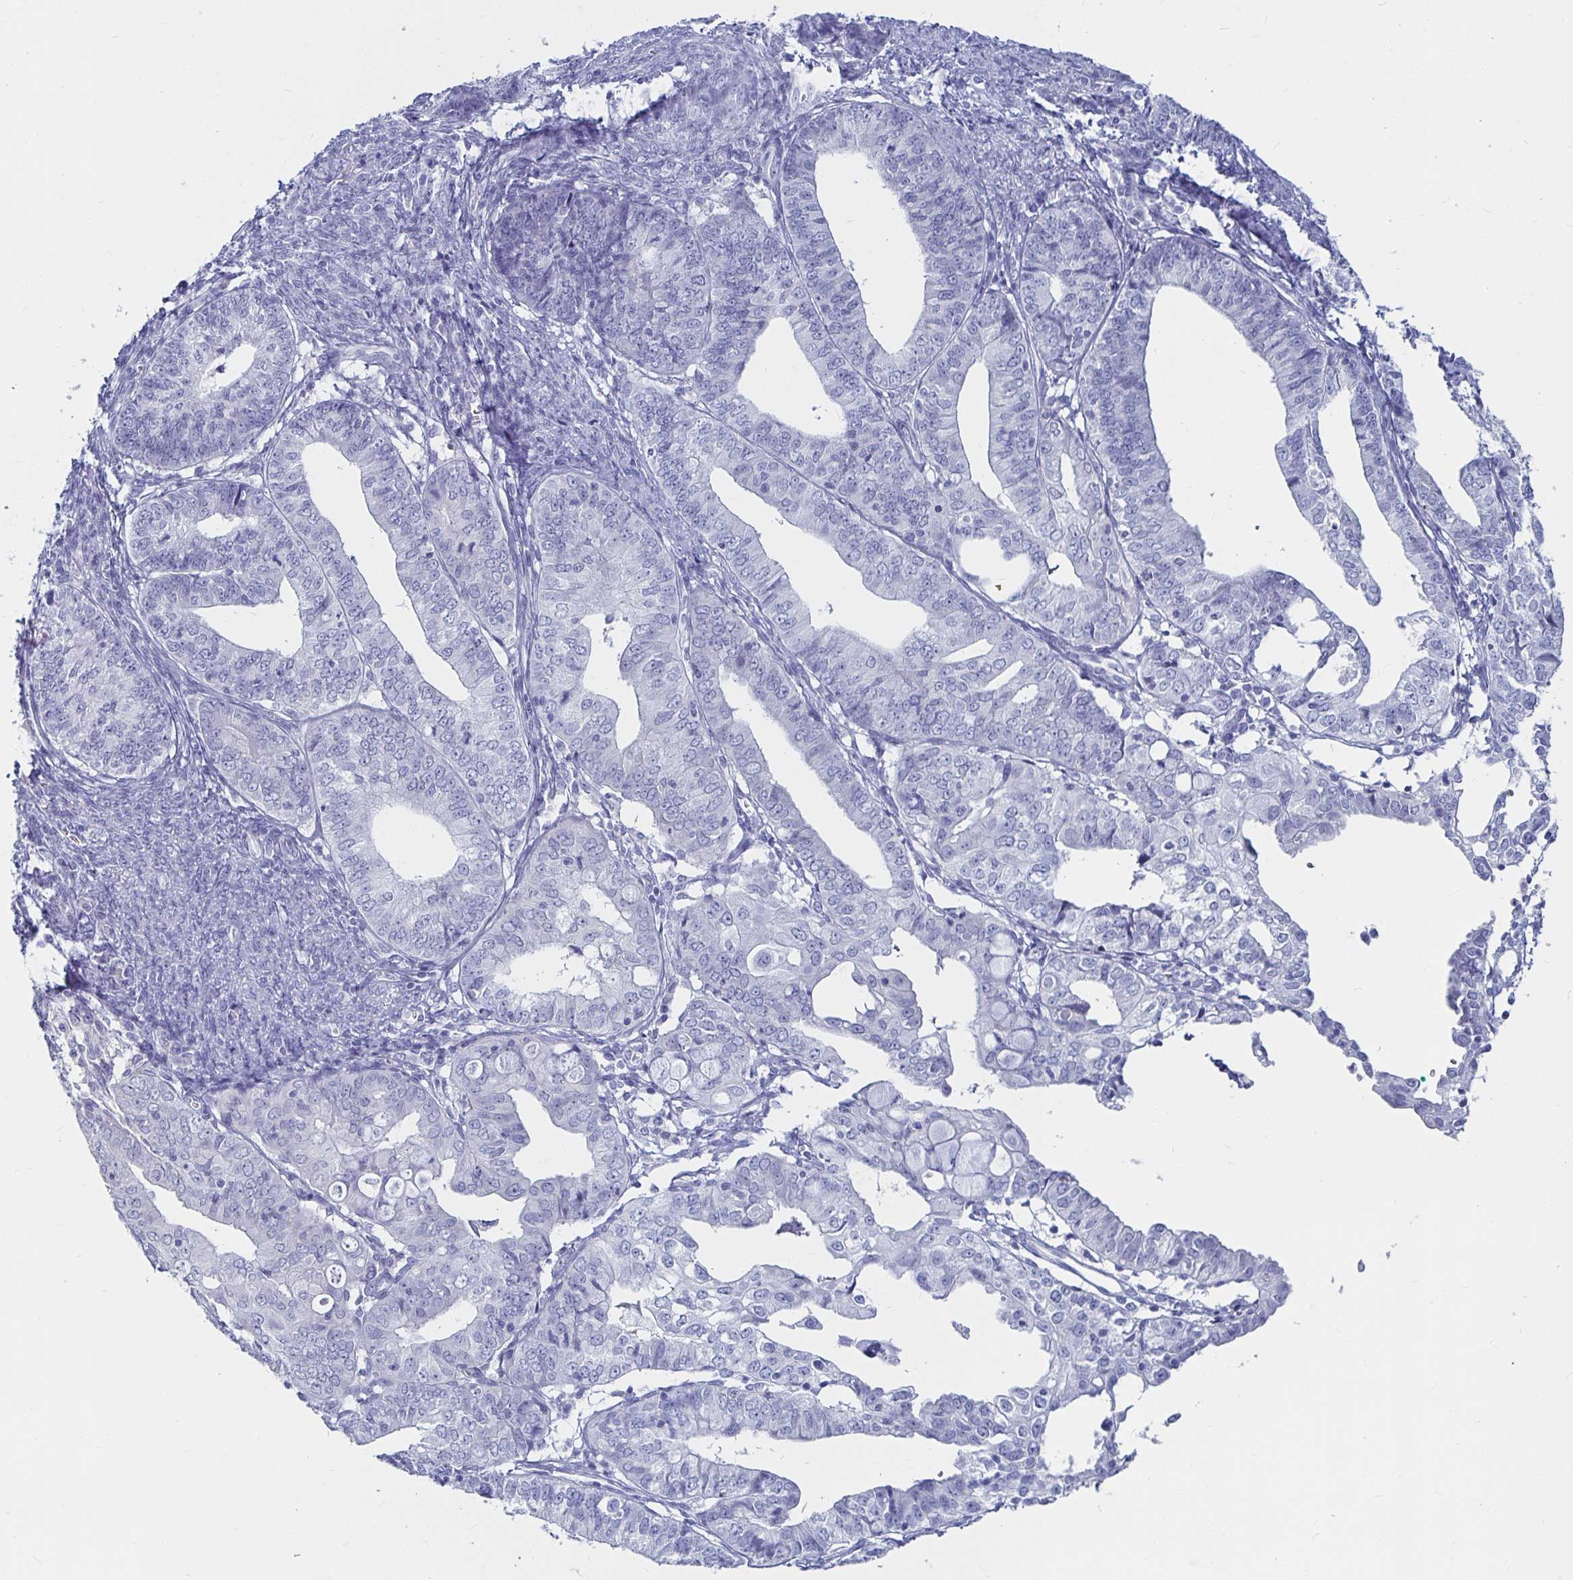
{"staining": {"intensity": "negative", "quantity": "none", "location": "none"}, "tissue": "endometrial cancer", "cell_type": "Tumor cells", "image_type": "cancer", "snomed": [{"axis": "morphology", "description": "Adenocarcinoma, NOS"}, {"axis": "topography", "description": "Endometrium"}], "caption": "Tumor cells are negative for protein expression in human adenocarcinoma (endometrial). The staining is performed using DAB brown chromogen with nuclei counter-stained in using hematoxylin.", "gene": "CA9", "patient": {"sex": "female", "age": 56}}